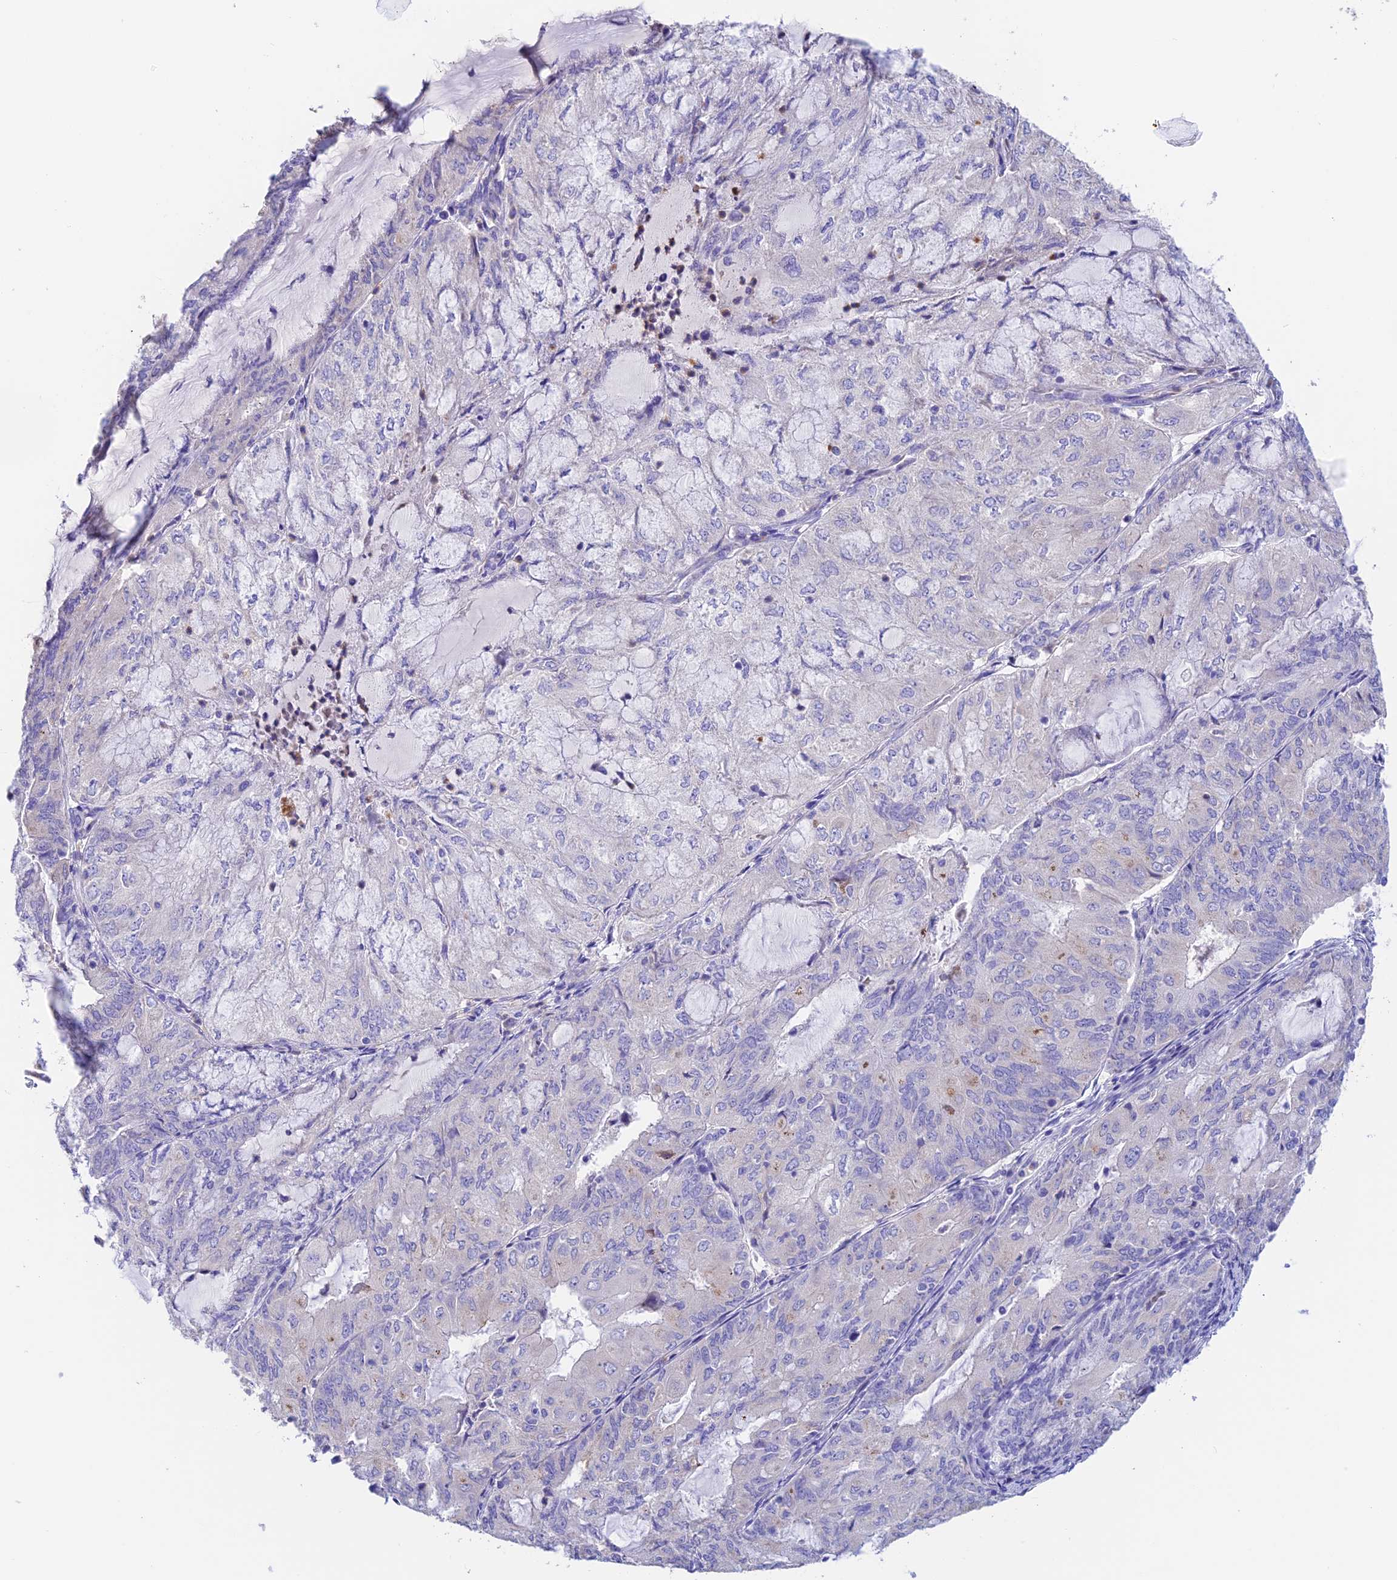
{"staining": {"intensity": "negative", "quantity": "none", "location": "none"}, "tissue": "endometrial cancer", "cell_type": "Tumor cells", "image_type": "cancer", "snomed": [{"axis": "morphology", "description": "Adenocarcinoma, NOS"}, {"axis": "topography", "description": "Endometrium"}], "caption": "Tumor cells are negative for protein expression in human adenocarcinoma (endometrial). (DAB IHC with hematoxylin counter stain).", "gene": "EMC3", "patient": {"sex": "female", "age": 81}}